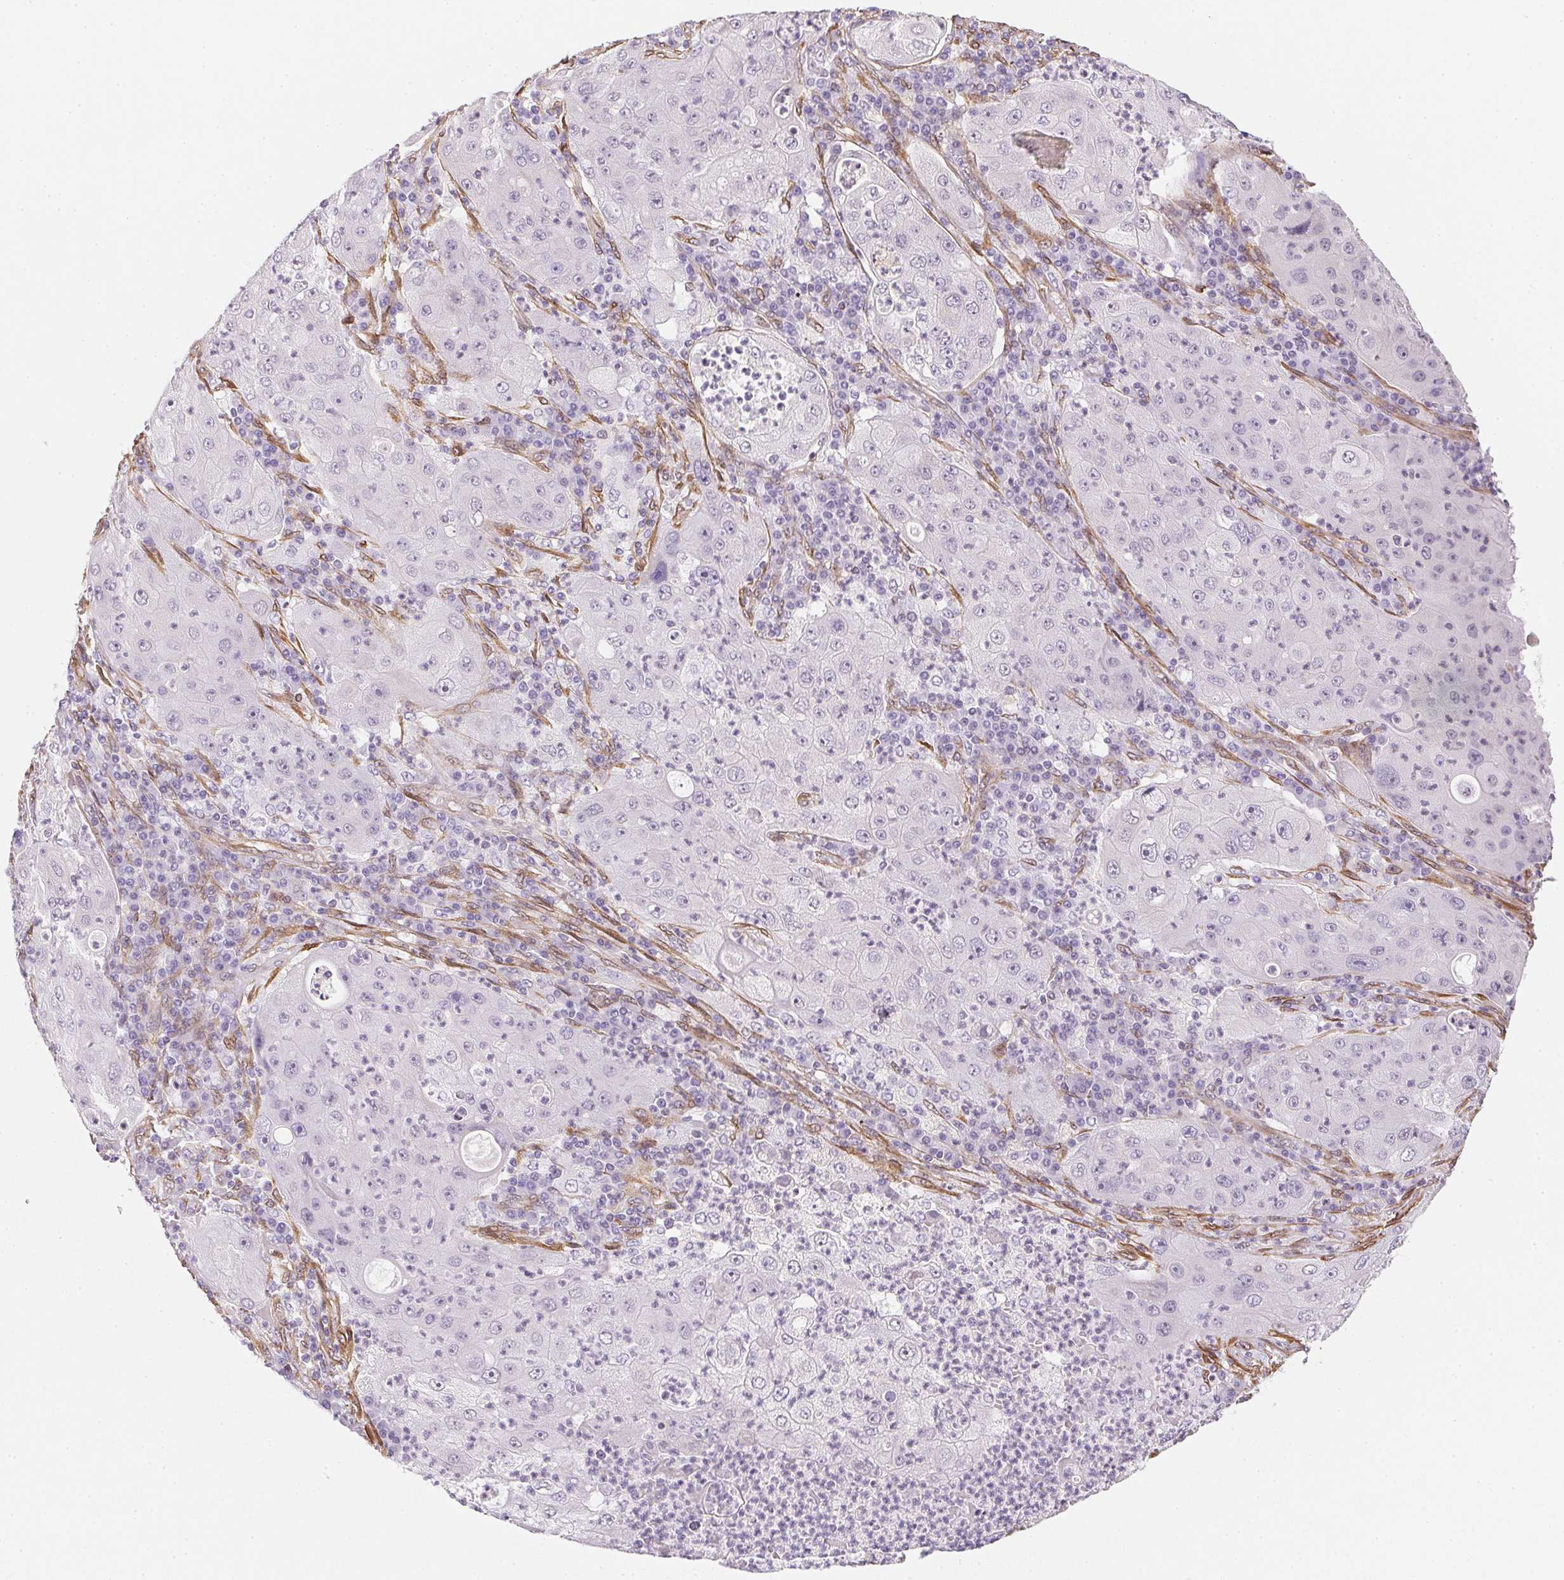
{"staining": {"intensity": "negative", "quantity": "none", "location": "none"}, "tissue": "lung cancer", "cell_type": "Tumor cells", "image_type": "cancer", "snomed": [{"axis": "morphology", "description": "Squamous cell carcinoma, NOS"}, {"axis": "topography", "description": "Lung"}], "caption": "A micrograph of lung squamous cell carcinoma stained for a protein displays no brown staining in tumor cells.", "gene": "RSBN1", "patient": {"sex": "female", "age": 59}}